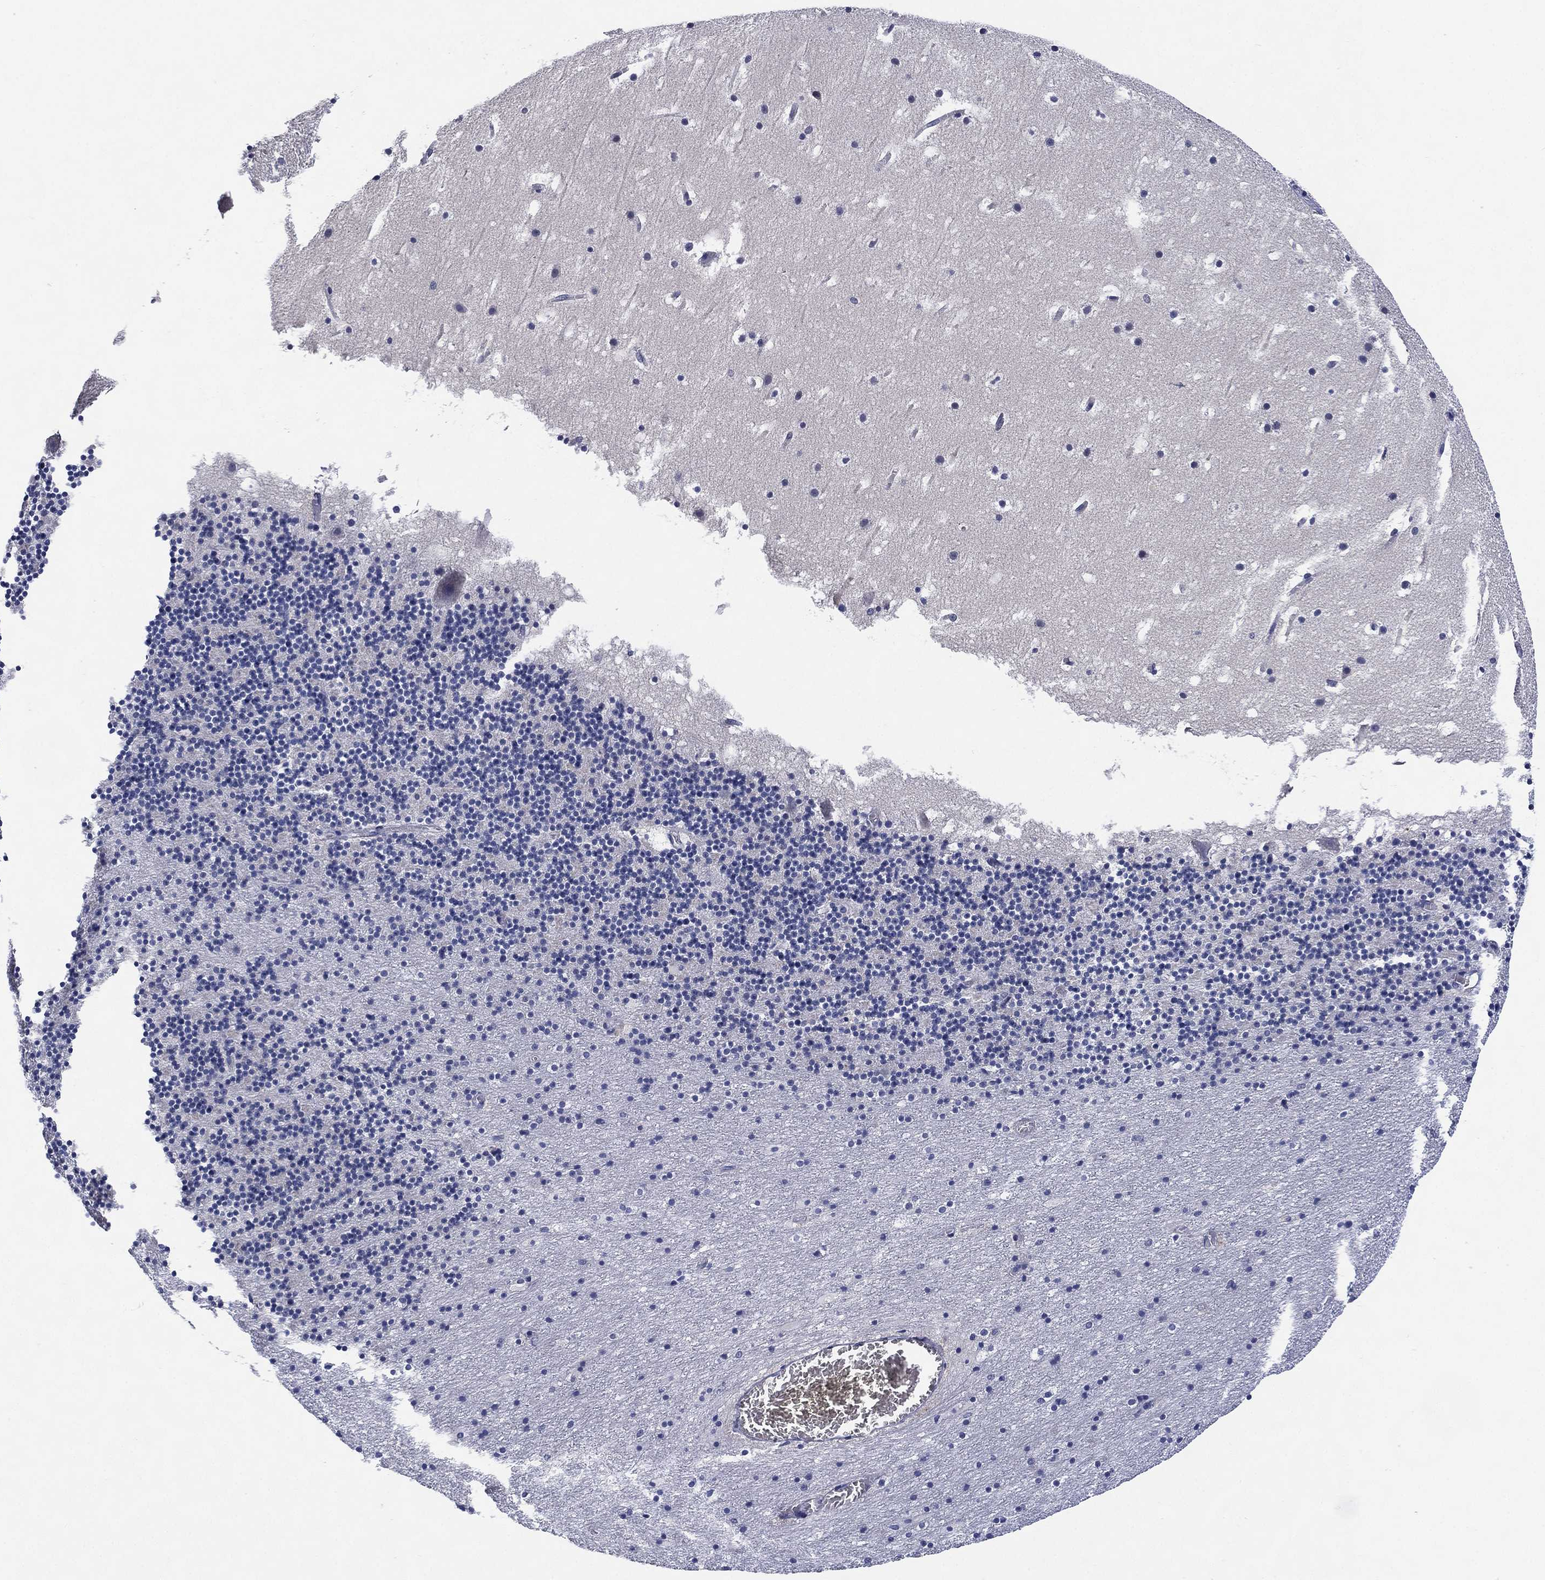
{"staining": {"intensity": "negative", "quantity": "none", "location": "none"}, "tissue": "cerebellum", "cell_type": "Cells in granular layer", "image_type": "normal", "snomed": [{"axis": "morphology", "description": "Normal tissue, NOS"}, {"axis": "topography", "description": "Cerebellum"}], "caption": "A histopathology image of human cerebellum is negative for staining in cells in granular layer. The staining was performed using DAB to visualize the protein expression in brown, while the nuclei were stained in blue with hematoxylin (Magnification: 20x).", "gene": "C5orf46", "patient": {"sex": "male", "age": 37}}